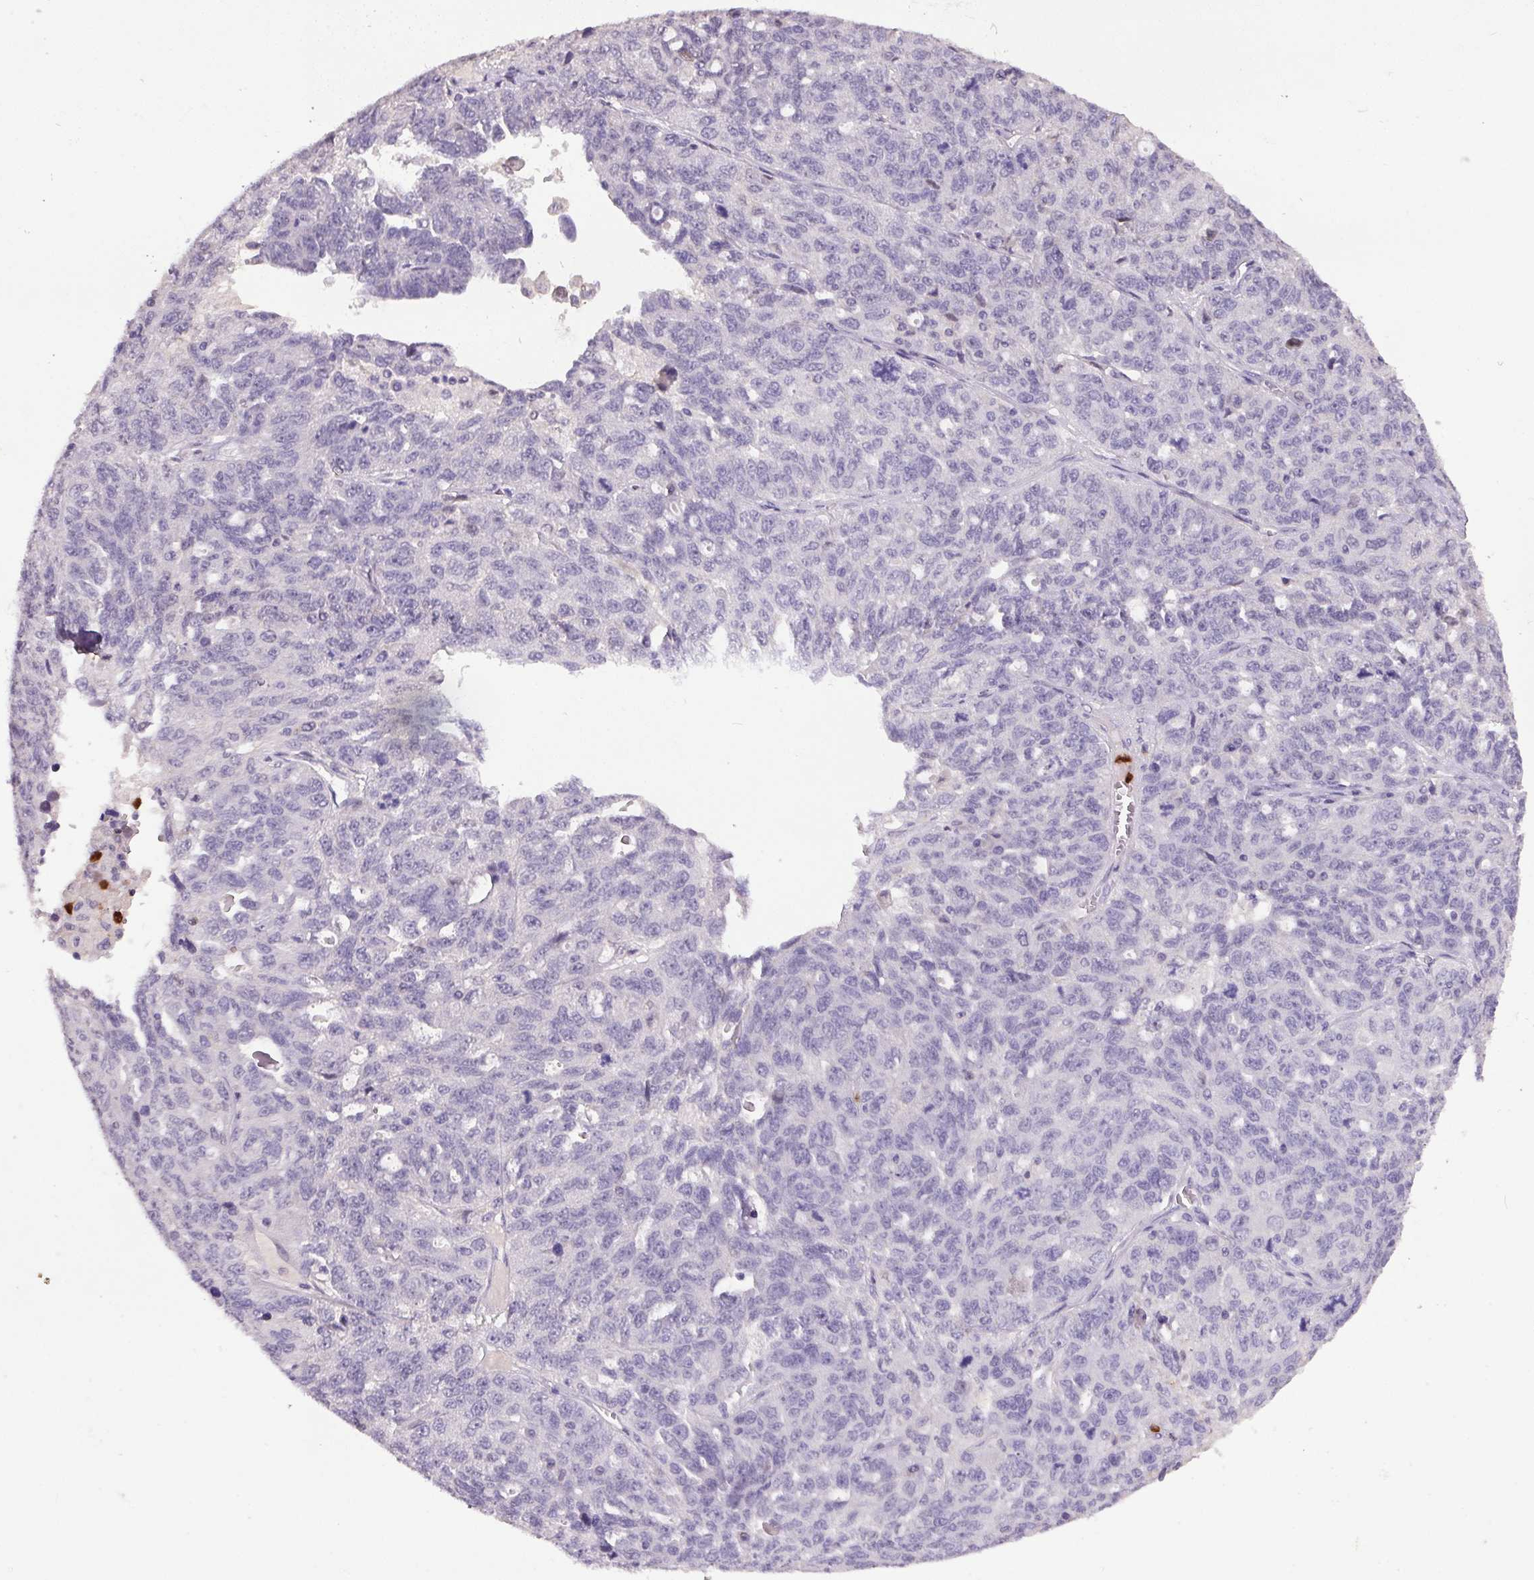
{"staining": {"intensity": "negative", "quantity": "none", "location": "none"}, "tissue": "ovarian cancer", "cell_type": "Tumor cells", "image_type": "cancer", "snomed": [{"axis": "morphology", "description": "Cystadenocarcinoma, serous, NOS"}, {"axis": "topography", "description": "Ovary"}], "caption": "Tumor cells are negative for brown protein staining in serous cystadenocarcinoma (ovarian).", "gene": "TRDN", "patient": {"sex": "female", "age": 71}}